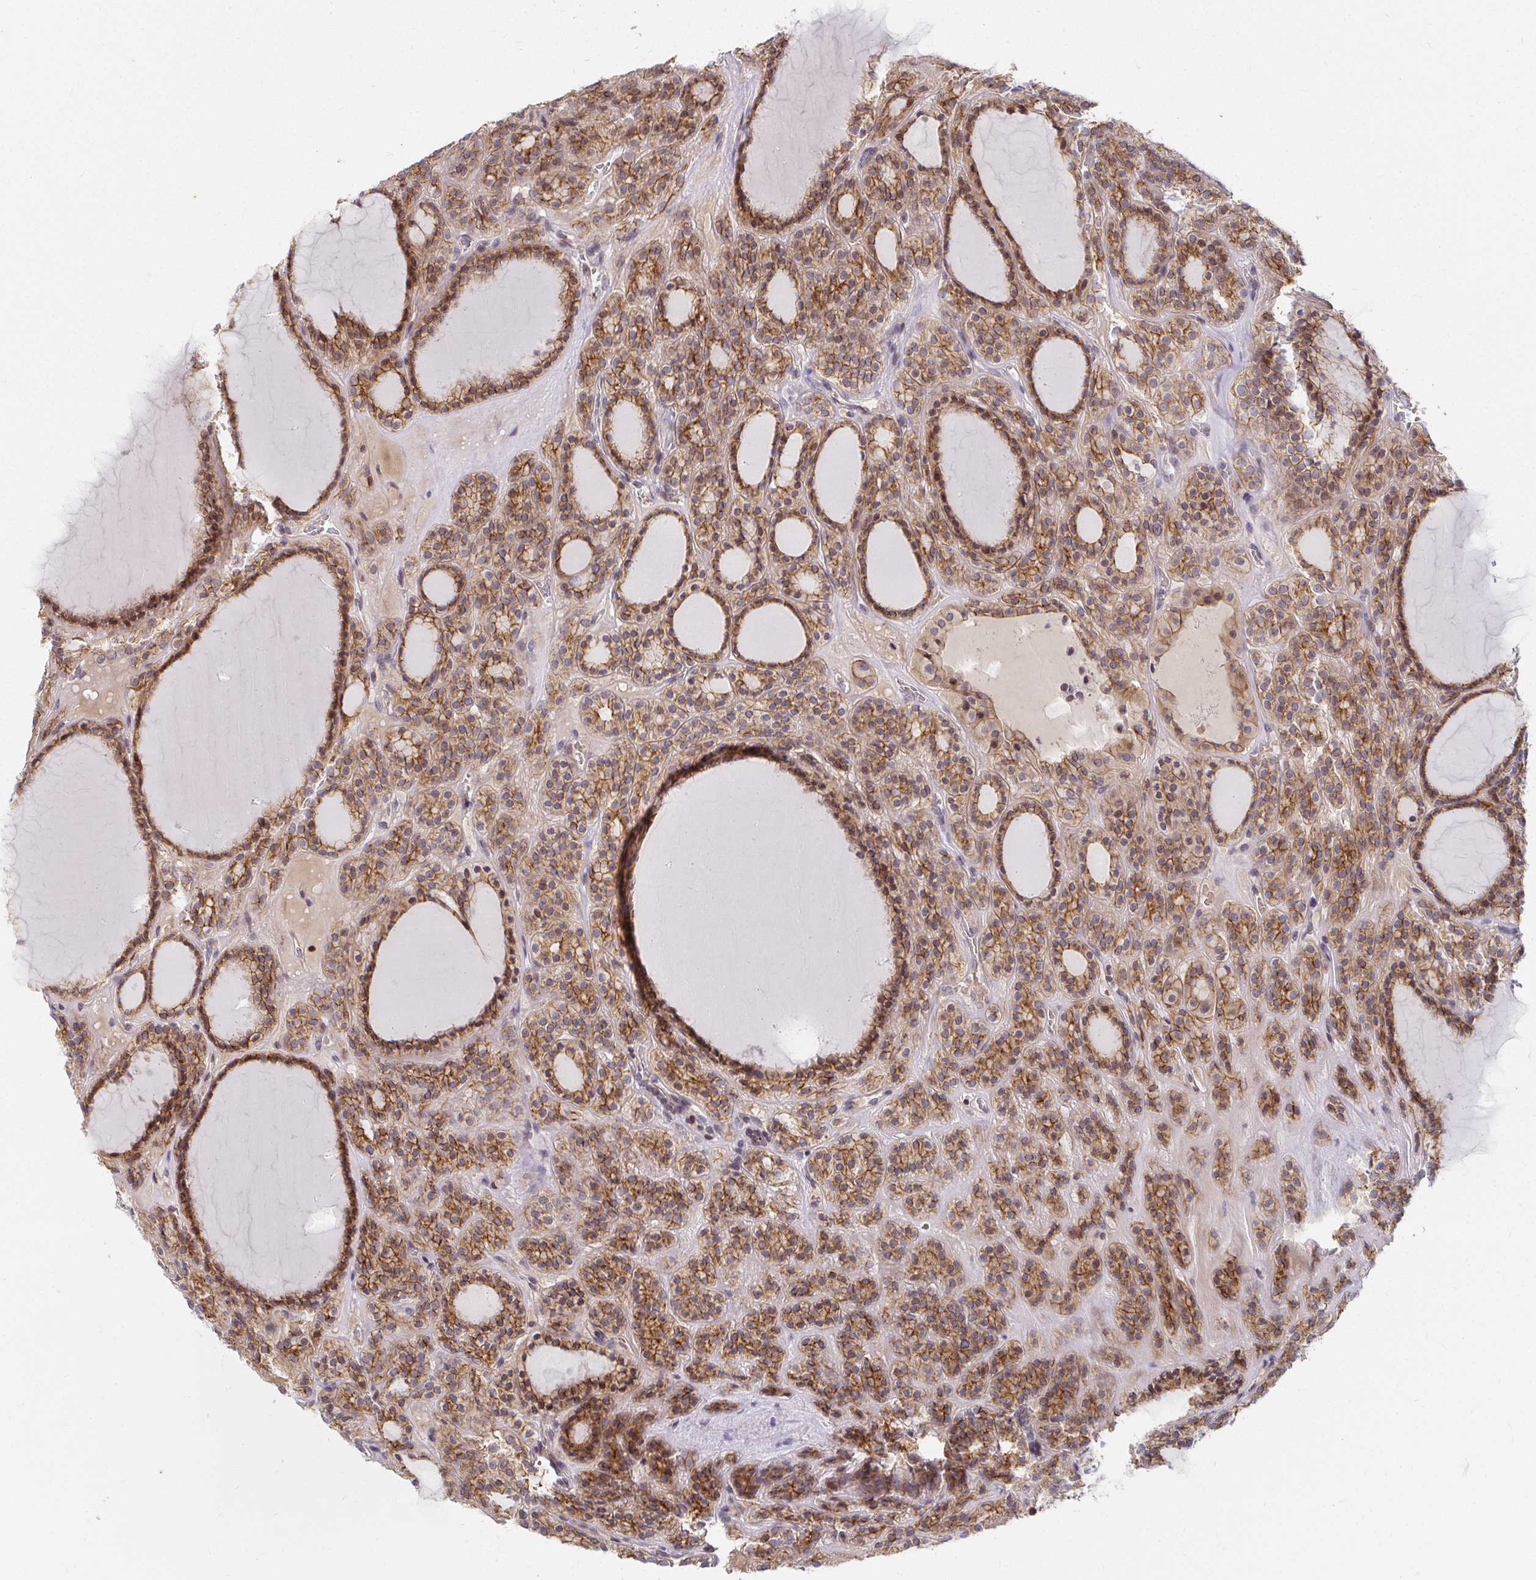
{"staining": {"intensity": "moderate", "quantity": ">75%", "location": "cytoplasmic/membranous"}, "tissue": "thyroid cancer", "cell_type": "Tumor cells", "image_type": "cancer", "snomed": [{"axis": "morphology", "description": "Follicular adenoma carcinoma, NOS"}, {"axis": "topography", "description": "Thyroid gland"}], "caption": "Moderate cytoplasmic/membranous protein expression is present in about >75% of tumor cells in follicular adenoma carcinoma (thyroid). The protein of interest is stained brown, and the nuclei are stained in blue (DAB IHC with brightfield microscopy, high magnification).", "gene": "ANK3", "patient": {"sex": "female", "age": 63}}